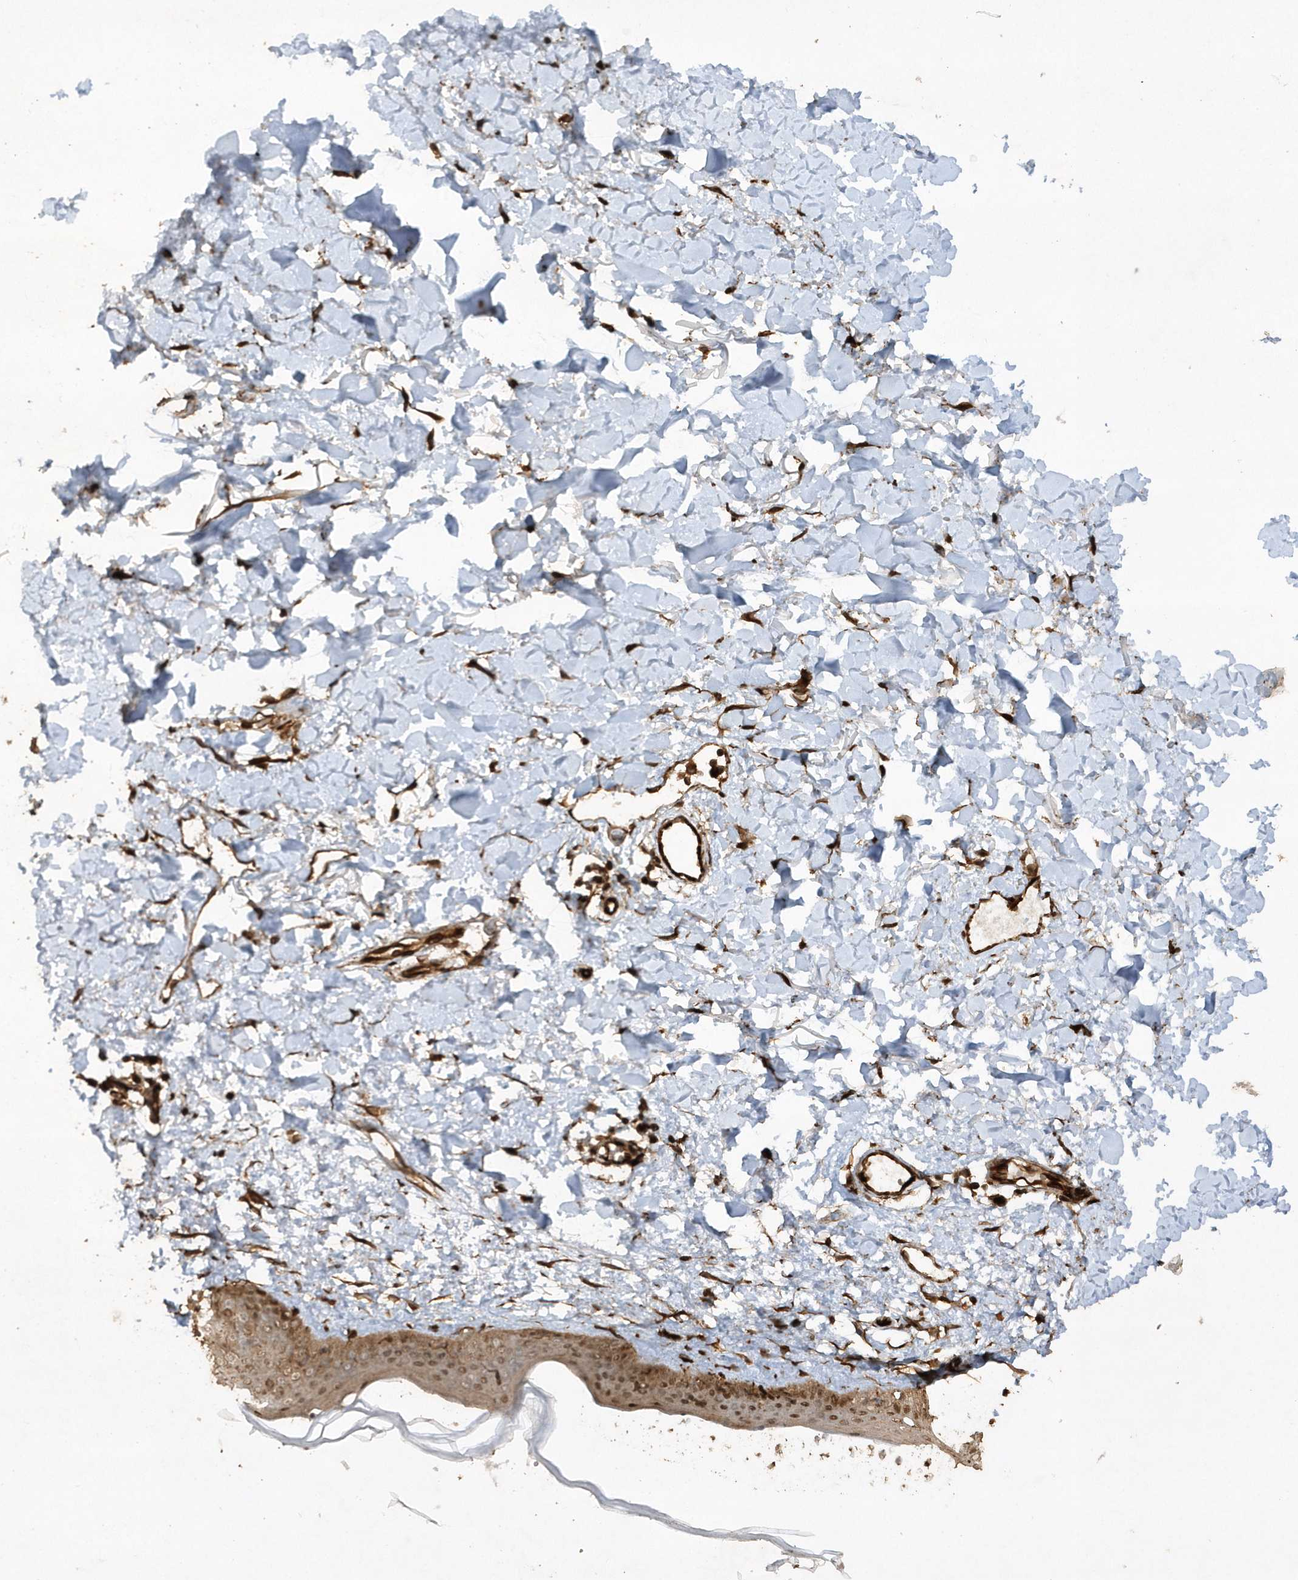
{"staining": {"intensity": "moderate", "quantity": "25%-75%", "location": "cytoplasmic/membranous"}, "tissue": "skin", "cell_type": "Fibroblasts", "image_type": "normal", "snomed": [{"axis": "morphology", "description": "Normal tissue, NOS"}, {"axis": "topography", "description": "Skin"}], "caption": "Immunohistochemistry (DAB (3,3'-diaminobenzidine)) staining of benign skin reveals moderate cytoplasmic/membranous protein expression in approximately 25%-75% of fibroblasts.", "gene": "AVPI1", "patient": {"sex": "female", "age": 58}}